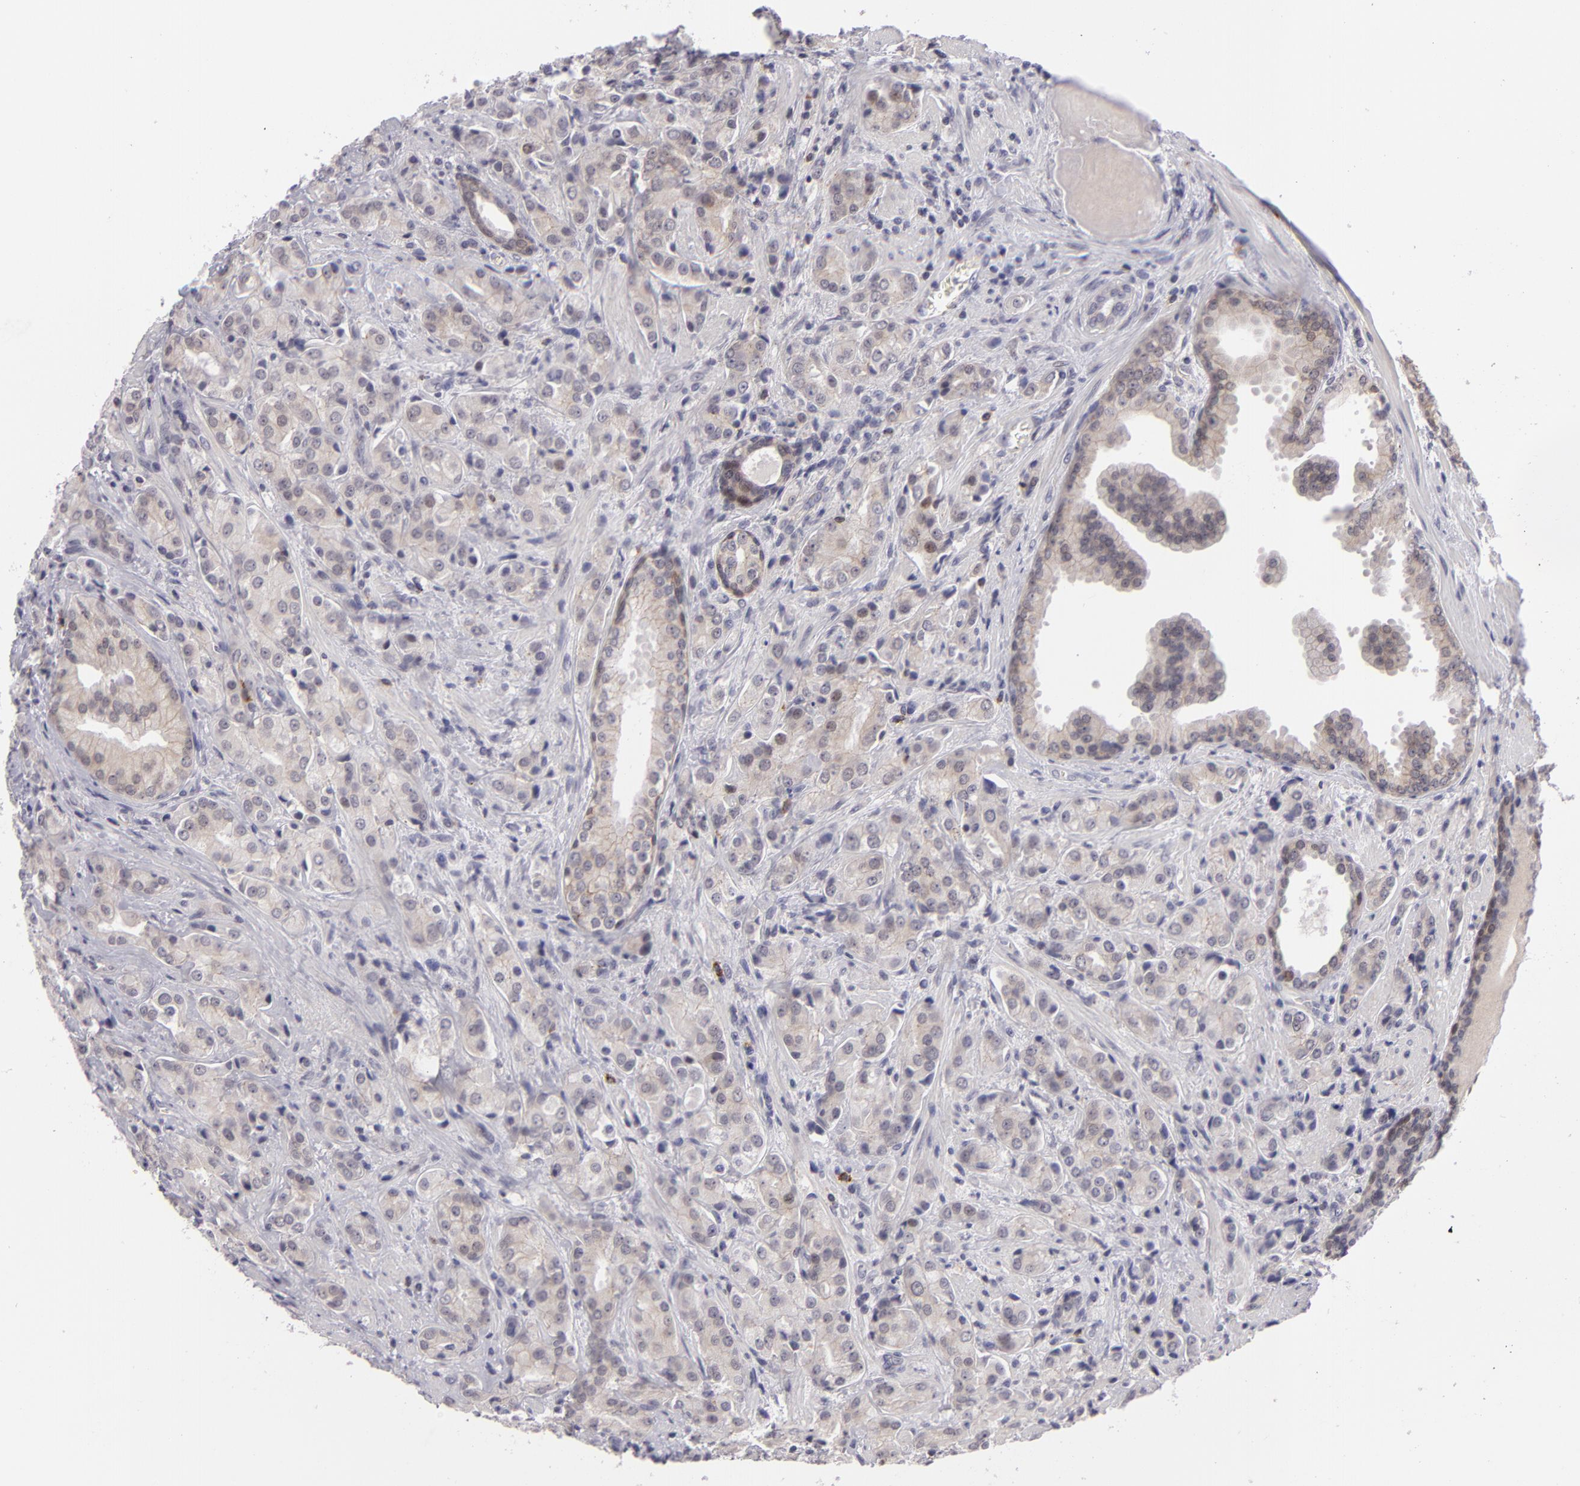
{"staining": {"intensity": "weak", "quantity": "<25%", "location": "cytoplasmic/membranous"}, "tissue": "prostate cancer", "cell_type": "Tumor cells", "image_type": "cancer", "snomed": [{"axis": "morphology", "description": "Adenocarcinoma, Medium grade"}, {"axis": "topography", "description": "Prostate"}], "caption": "Tumor cells are negative for brown protein staining in adenocarcinoma (medium-grade) (prostate).", "gene": "CTNNB1", "patient": {"sex": "male", "age": 70}}